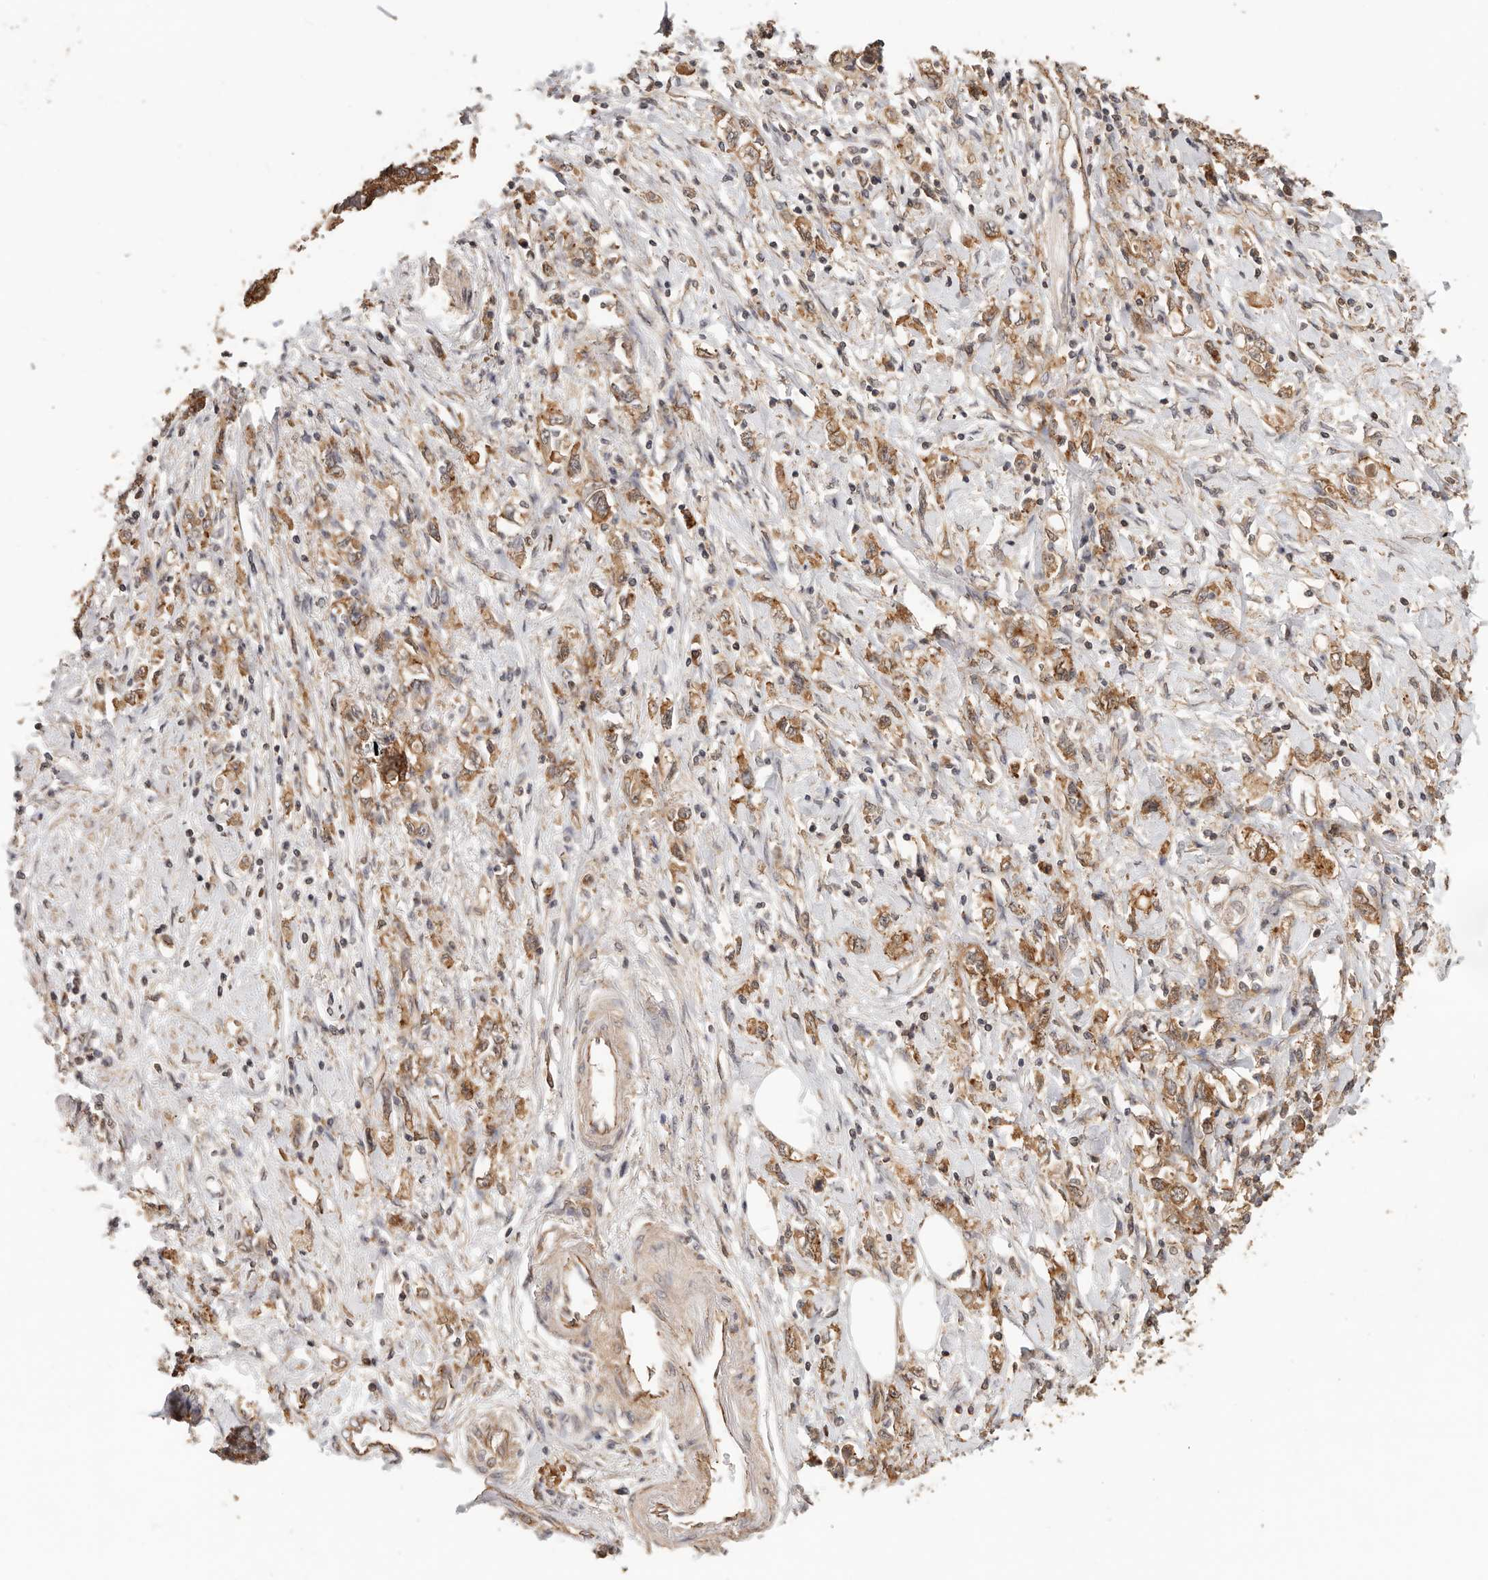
{"staining": {"intensity": "moderate", "quantity": ">75%", "location": "cytoplasmic/membranous"}, "tissue": "stomach cancer", "cell_type": "Tumor cells", "image_type": "cancer", "snomed": [{"axis": "morphology", "description": "Adenocarcinoma, NOS"}, {"axis": "topography", "description": "Stomach"}], "caption": "This micrograph reveals immunohistochemistry (IHC) staining of stomach cancer (adenocarcinoma), with medium moderate cytoplasmic/membranous positivity in approximately >75% of tumor cells.", "gene": "AFDN", "patient": {"sex": "female", "age": 76}}